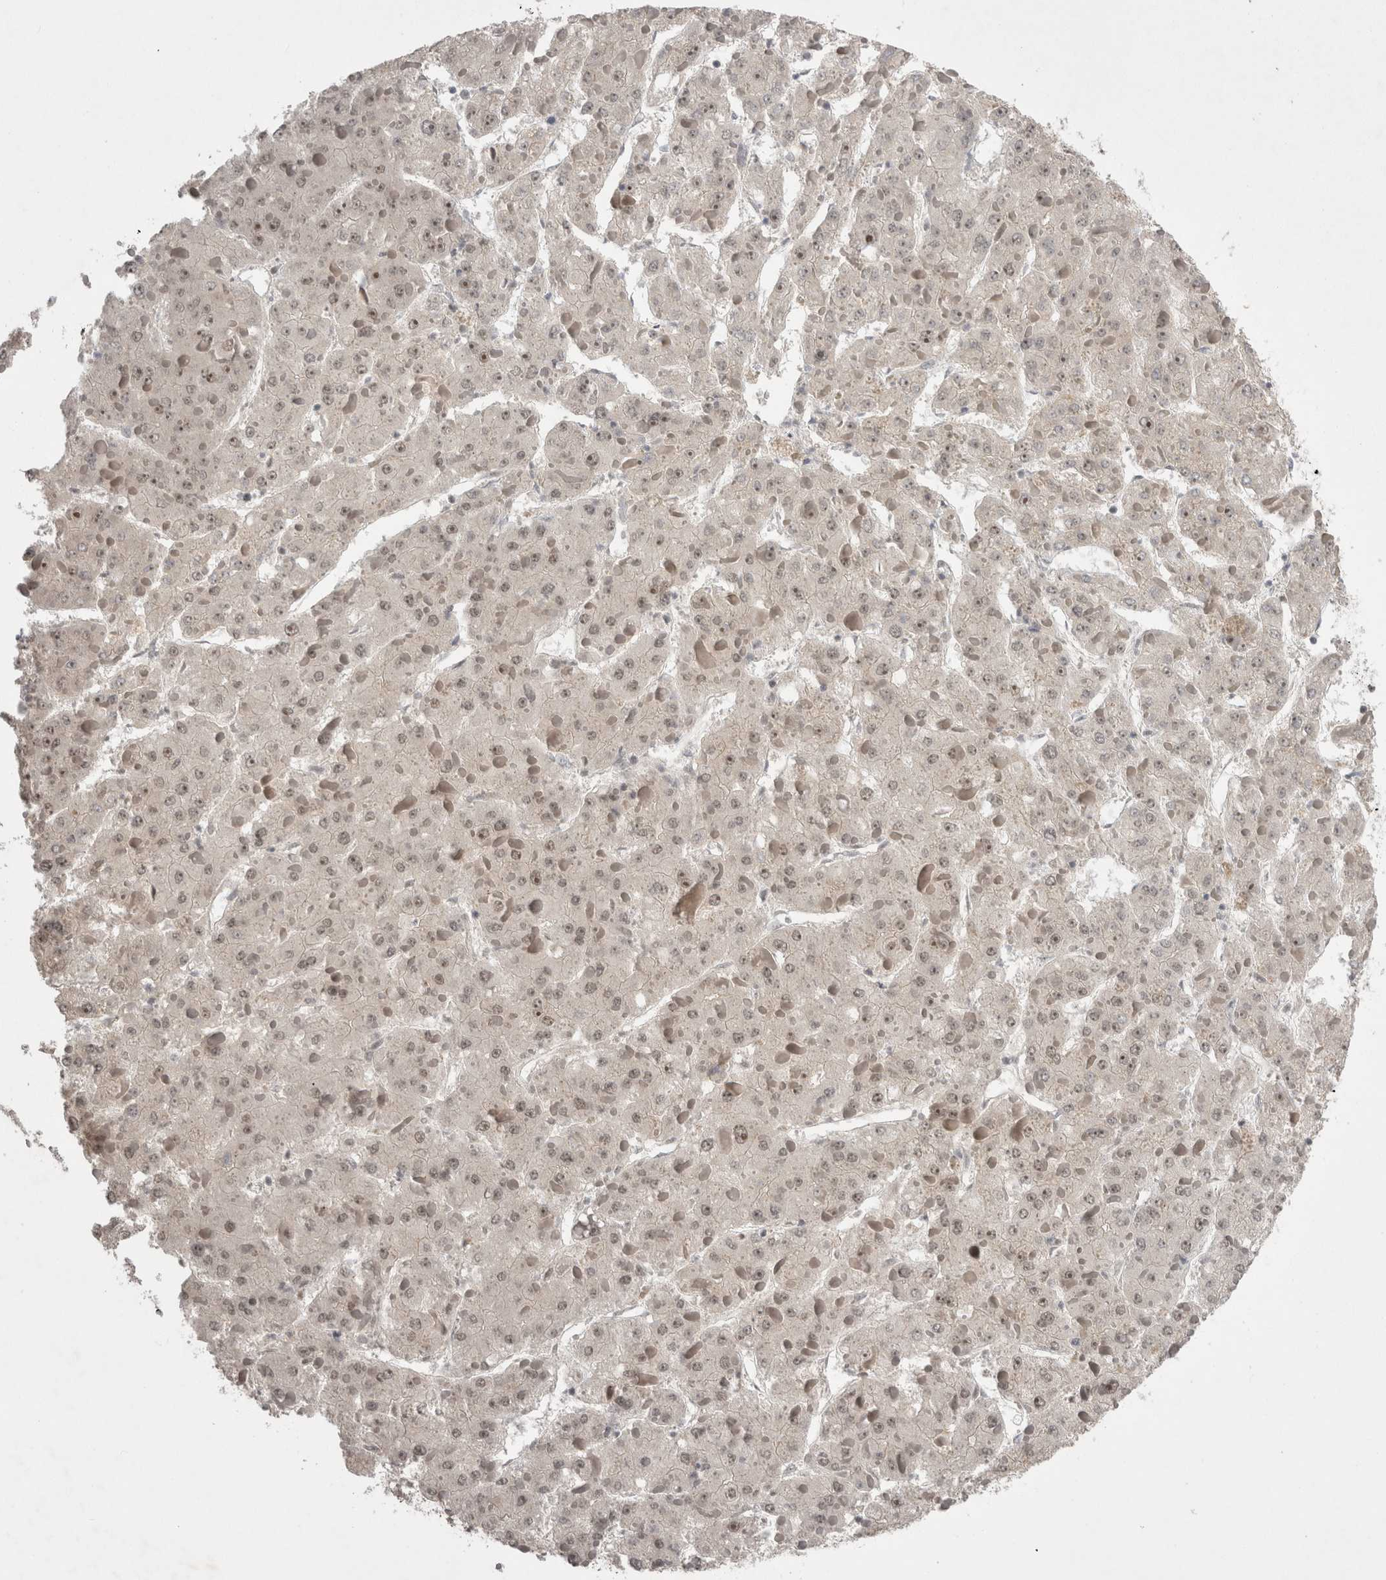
{"staining": {"intensity": "negative", "quantity": "none", "location": "none"}, "tissue": "liver cancer", "cell_type": "Tumor cells", "image_type": "cancer", "snomed": [{"axis": "morphology", "description": "Carcinoma, Hepatocellular, NOS"}, {"axis": "topography", "description": "Liver"}], "caption": "Photomicrograph shows no protein expression in tumor cells of liver cancer tissue.", "gene": "ZNF341", "patient": {"sex": "female", "age": 73}}